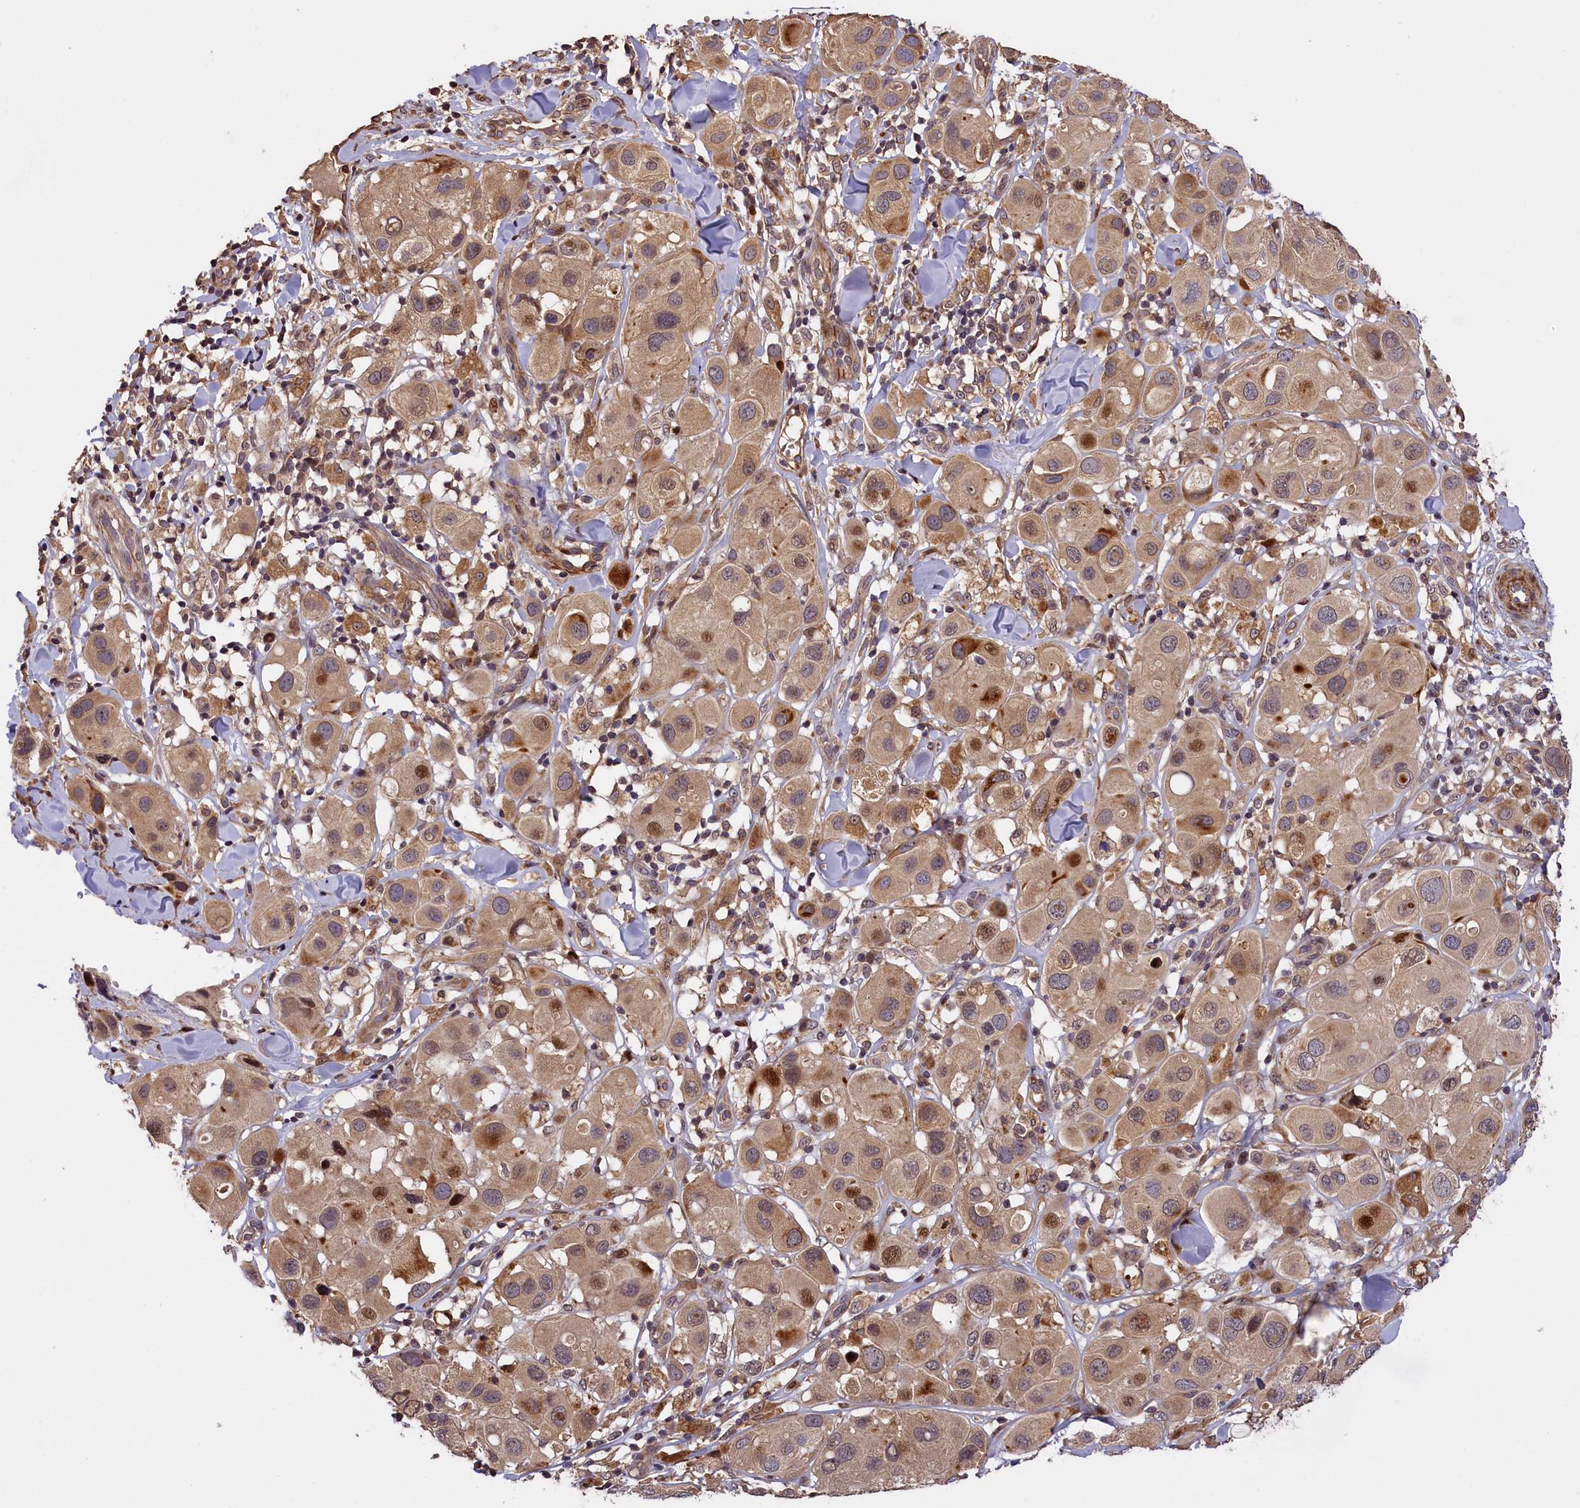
{"staining": {"intensity": "moderate", "quantity": "25%-75%", "location": "cytoplasmic/membranous,nuclear"}, "tissue": "melanoma", "cell_type": "Tumor cells", "image_type": "cancer", "snomed": [{"axis": "morphology", "description": "Malignant melanoma, Metastatic site"}, {"axis": "topography", "description": "Skin"}], "caption": "Moderate cytoplasmic/membranous and nuclear positivity is present in approximately 25%-75% of tumor cells in malignant melanoma (metastatic site).", "gene": "DNAJB9", "patient": {"sex": "male", "age": 41}}